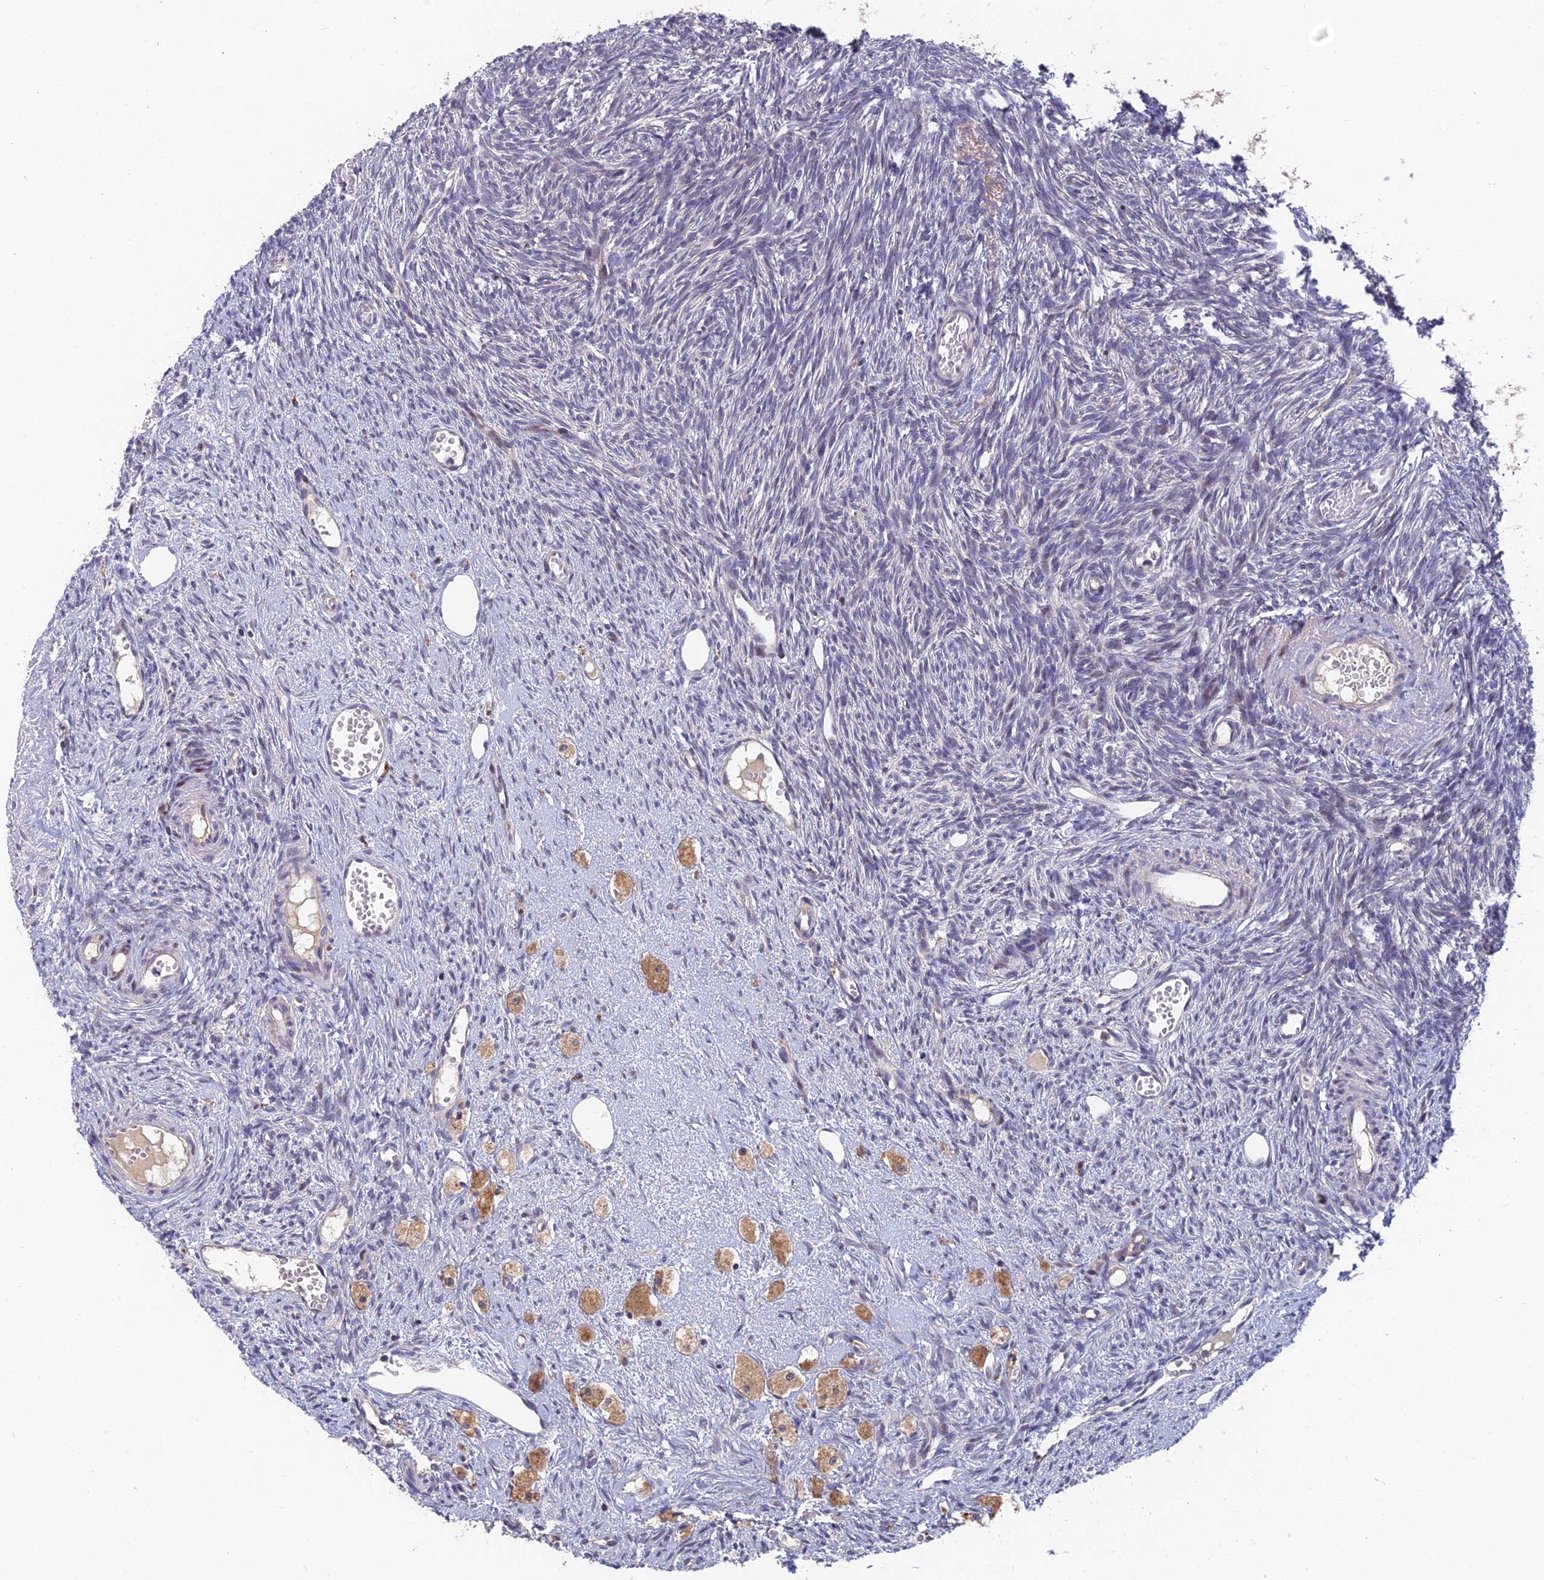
{"staining": {"intensity": "negative", "quantity": "none", "location": "none"}, "tissue": "ovary", "cell_type": "Follicle cells", "image_type": "normal", "snomed": [{"axis": "morphology", "description": "Normal tissue, NOS"}, {"axis": "topography", "description": "Ovary"}], "caption": "A histopathology image of ovary stained for a protein shows no brown staining in follicle cells. The staining was performed using DAB to visualize the protein expression in brown, while the nuclei were stained in blue with hematoxylin (Magnification: 20x).", "gene": "ADAMTS13", "patient": {"sex": "female", "age": 51}}